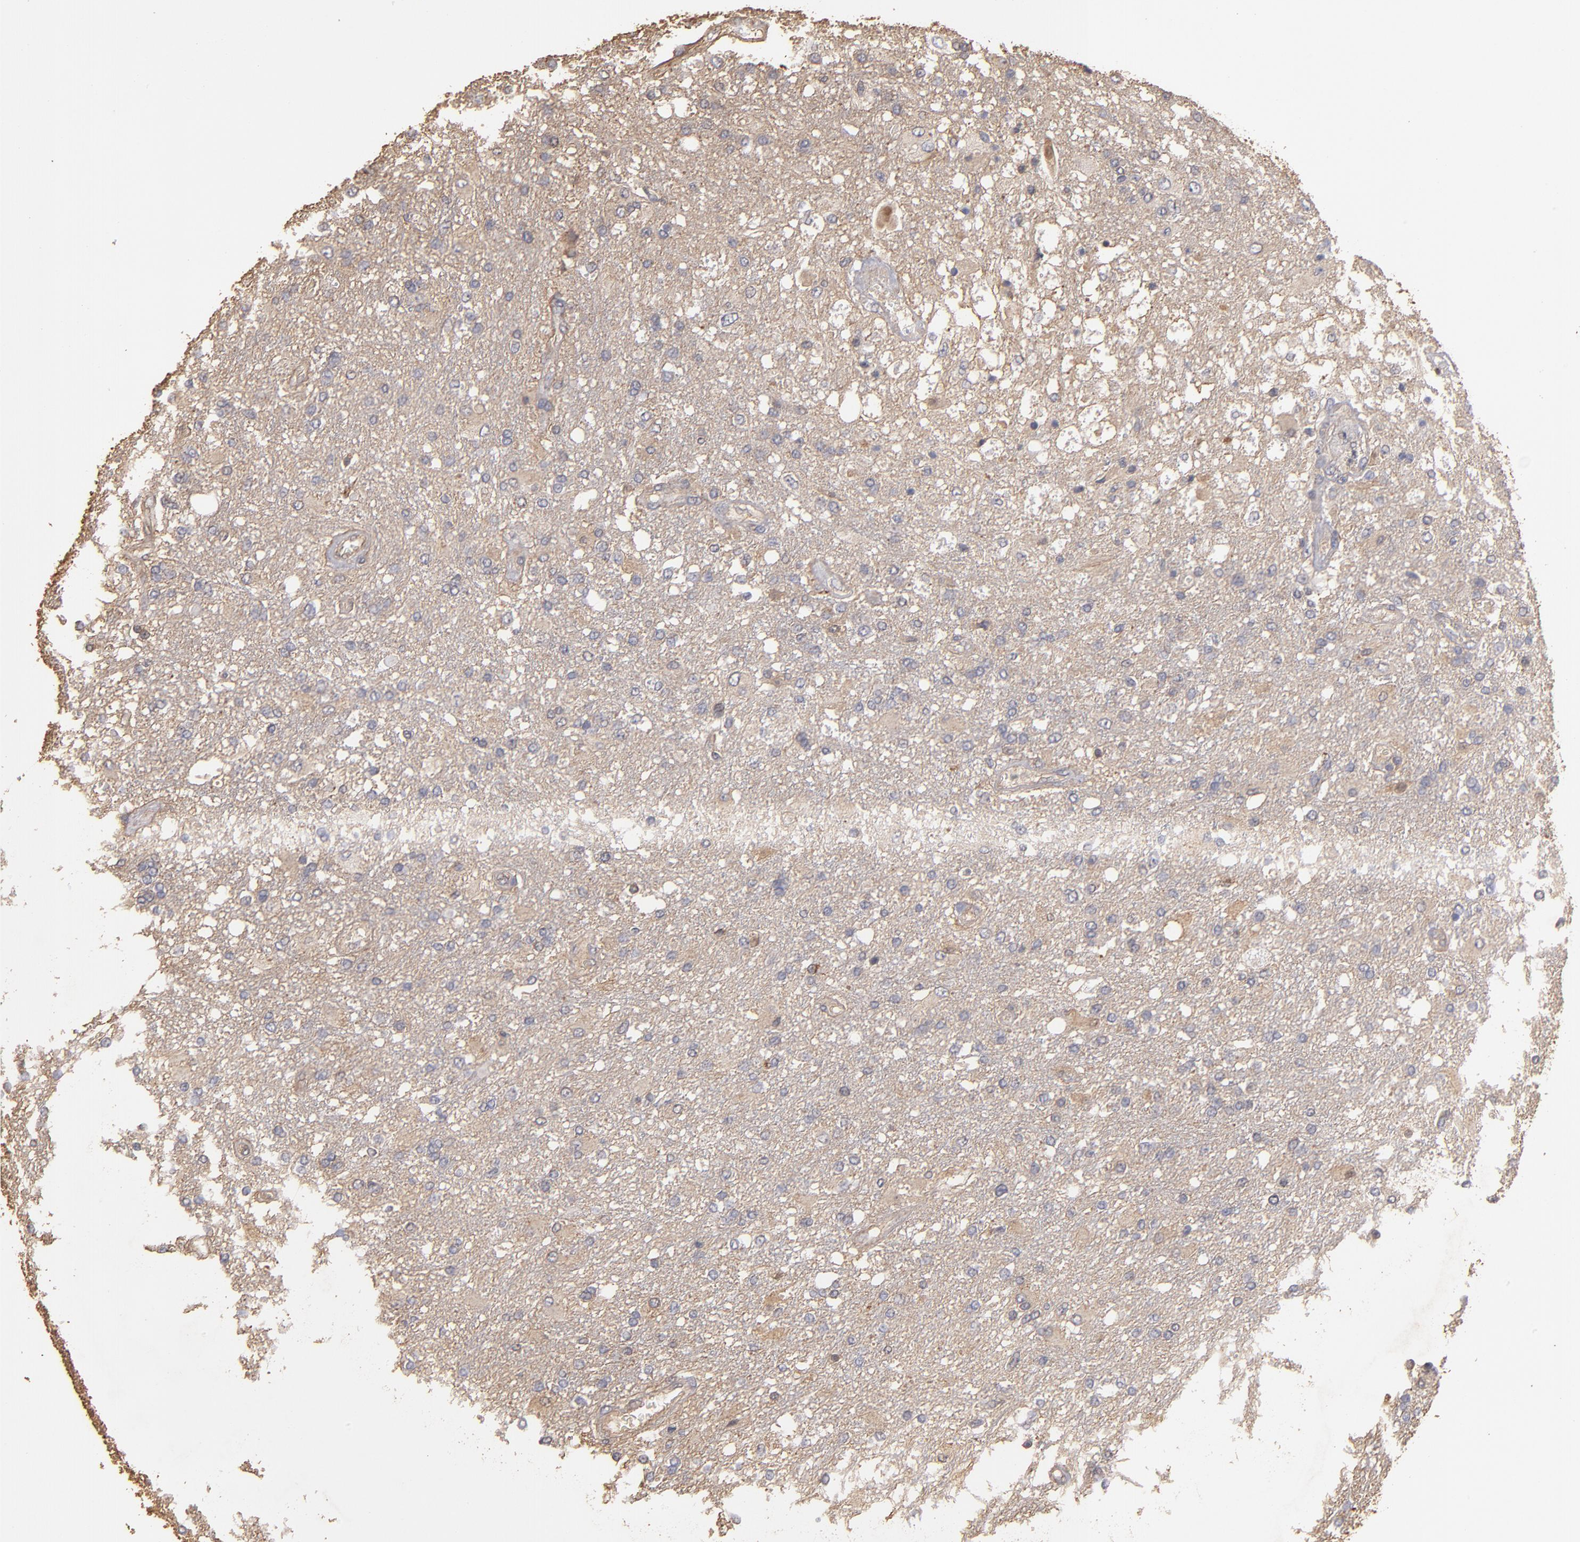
{"staining": {"intensity": "moderate", "quantity": "<25%", "location": "cytoplasmic/membranous"}, "tissue": "glioma", "cell_type": "Tumor cells", "image_type": "cancer", "snomed": [{"axis": "morphology", "description": "Glioma, malignant, High grade"}, {"axis": "topography", "description": "Cerebral cortex"}], "caption": "Malignant glioma (high-grade) stained with a protein marker demonstrates moderate staining in tumor cells.", "gene": "DMD", "patient": {"sex": "male", "age": 79}}